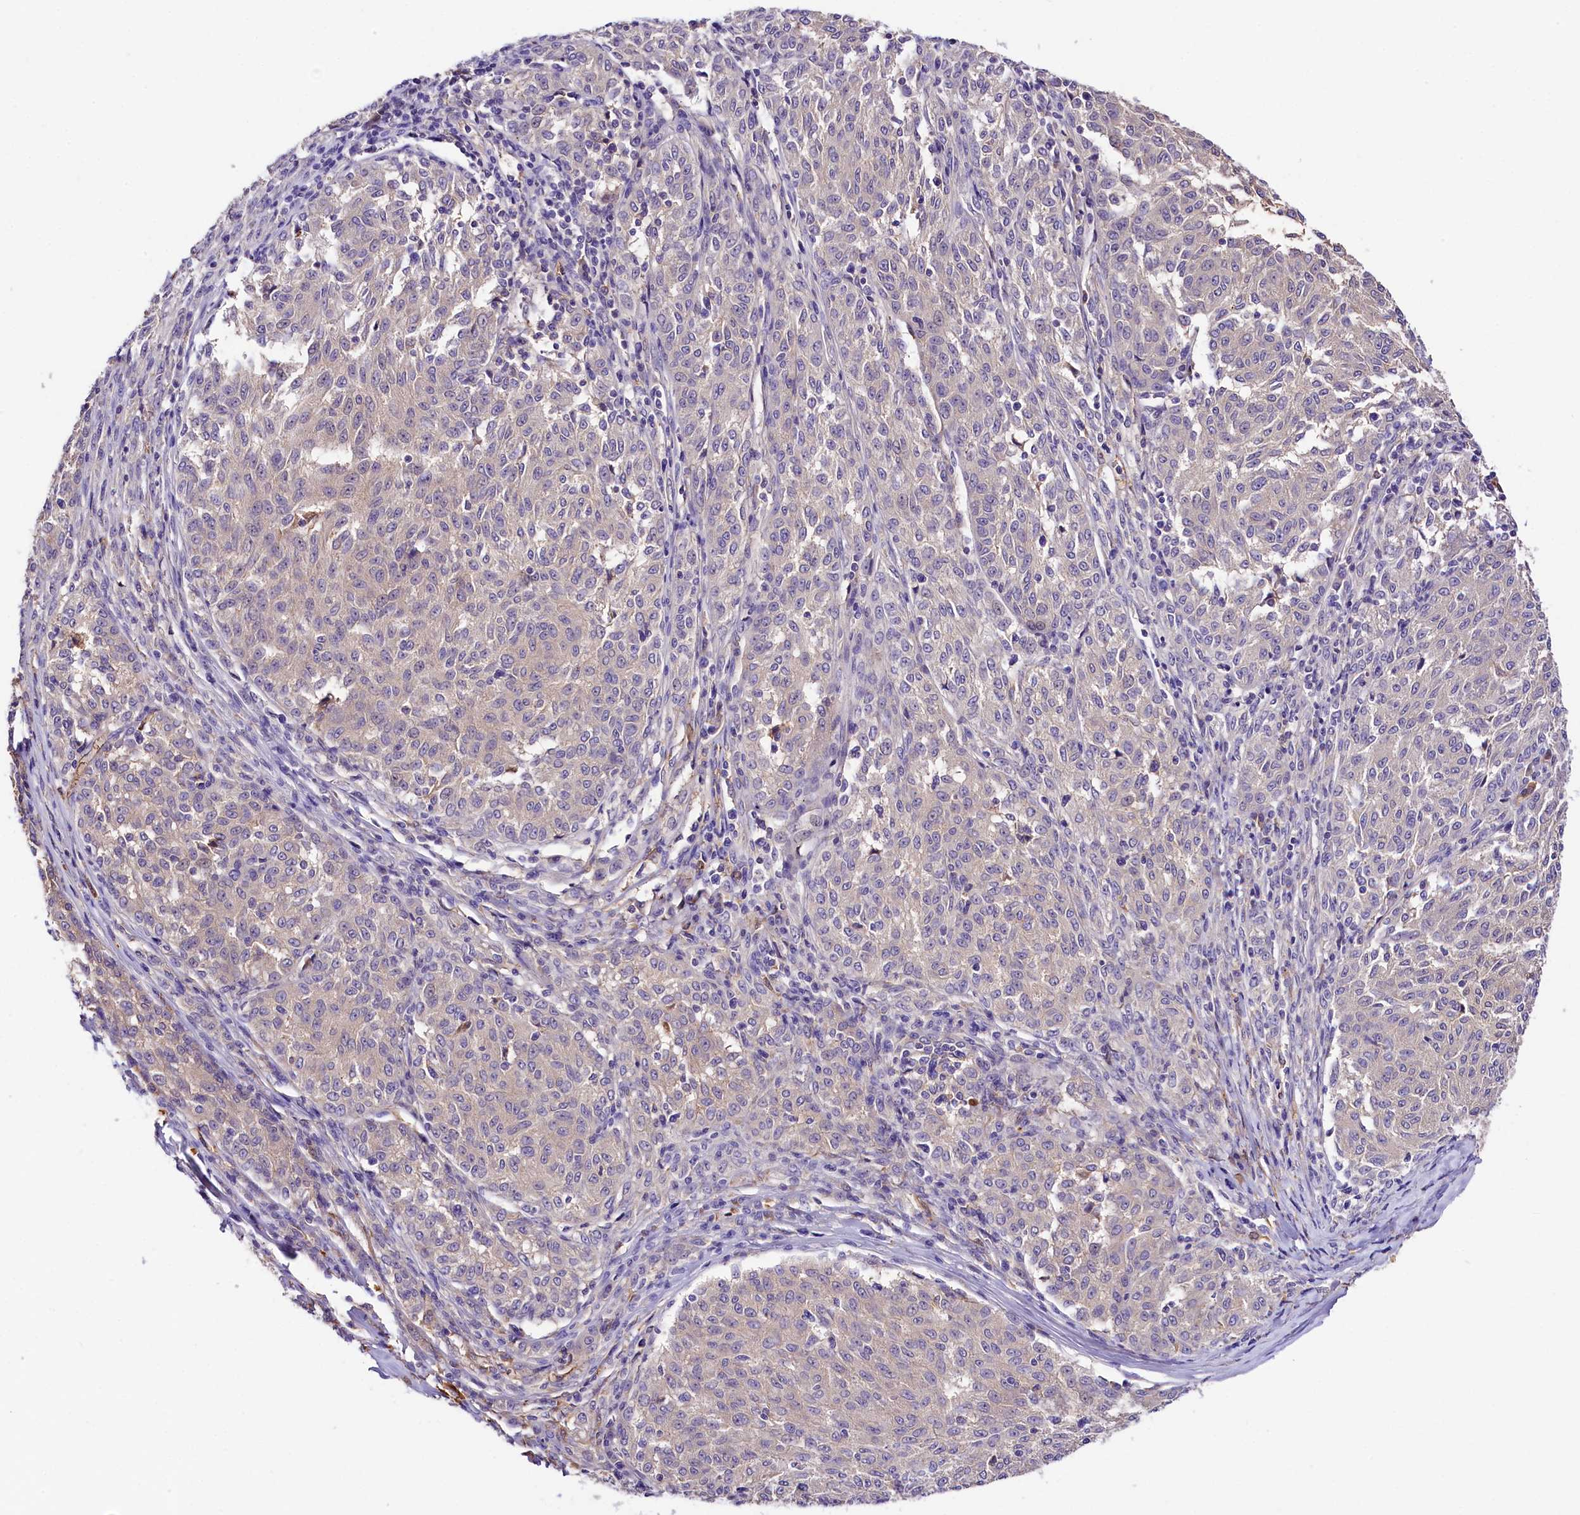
{"staining": {"intensity": "weak", "quantity": "<25%", "location": "cytoplasmic/membranous"}, "tissue": "melanoma", "cell_type": "Tumor cells", "image_type": "cancer", "snomed": [{"axis": "morphology", "description": "Malignant melanoma, NOS"}, {"axis": "topography", "description": "Skin"}], "caption": "DAB immunohistochemical staining of human malignant melanoma reveals no significant staining in tumor cells.", "gene": "ARMC6", "patient": {"sex": "female", "age": 72}}